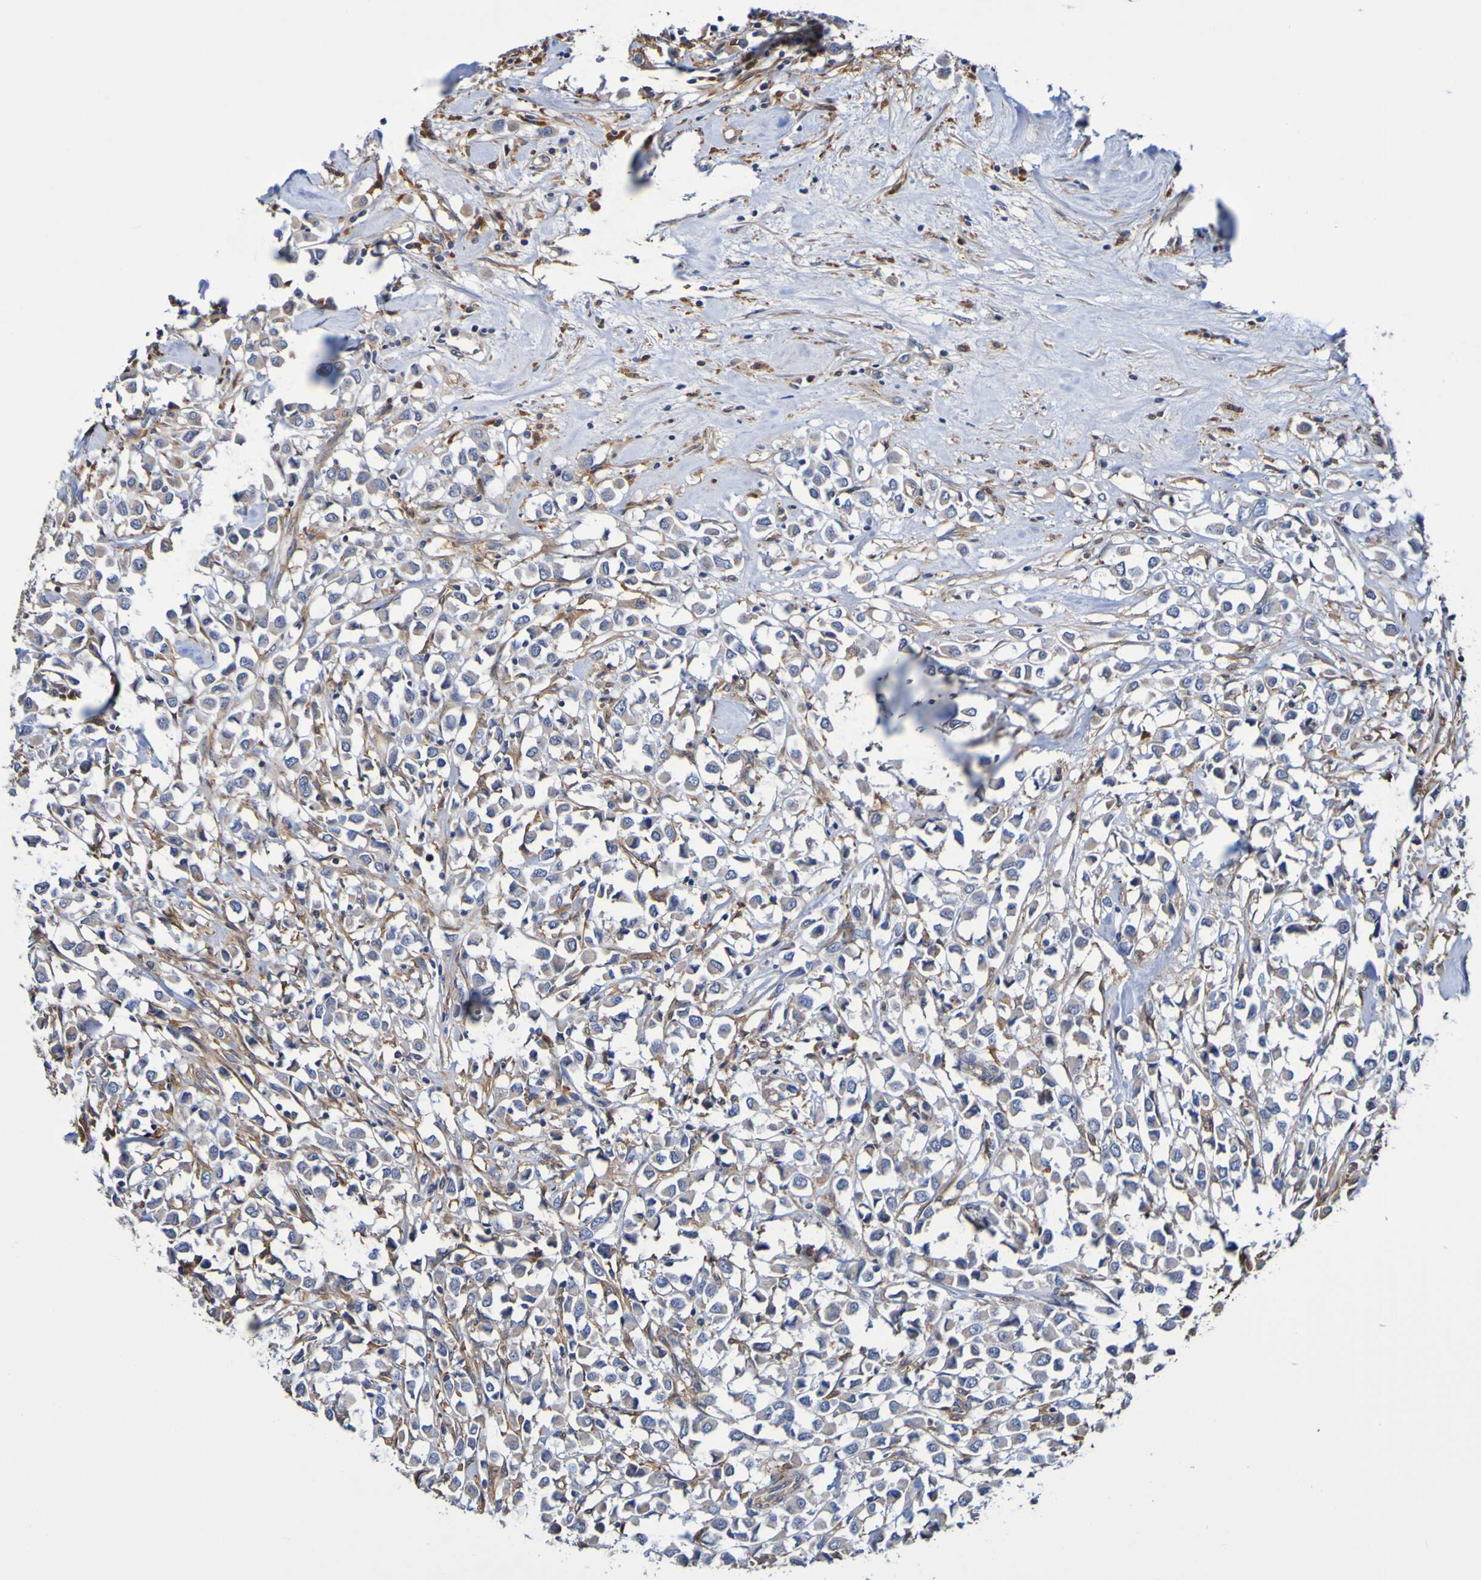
{"staining": {"intensity": "weak", "quantity": ">75%", "location": "cytoplasmic/membranous"}, "tissue": "breast cancer", "cell_type": "Tumor cells", "image_type": "cancer", "snomed": [{"axis": "morphology", "description": "Duct carcinoma"}, {"axis": "topography", "description": "Breast"}], "caption": "Weak cytoplasmic/membranous expression for a protein is appreciated in about >75% of tumor cells of breast cancer (invasive ductal carcinoma) using immunohistochemistry.", "gene": "METAP2", "patient": {"sex": "female", "age": 61}}